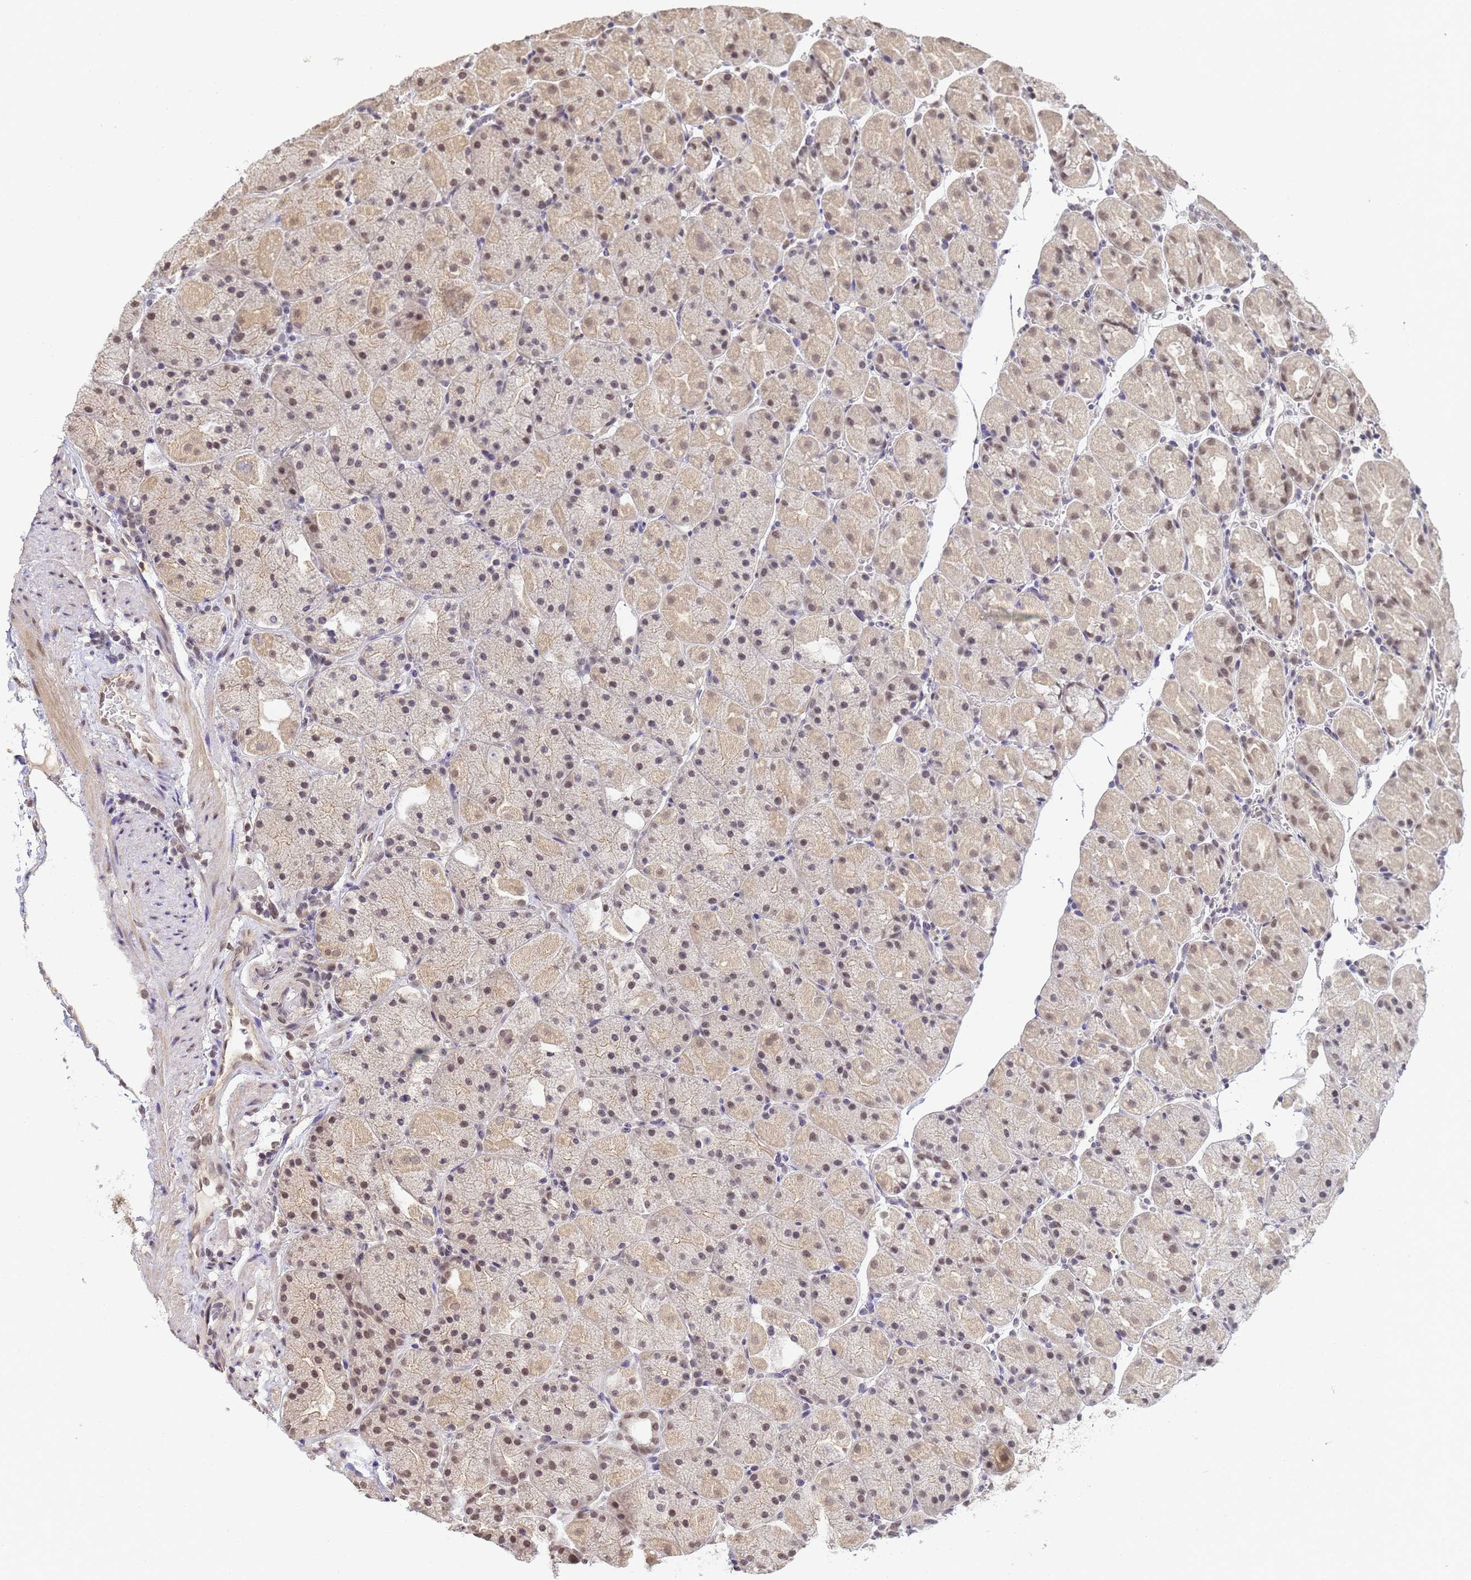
{"staining": {"intensity": "weak", "quantity": "25%-75%", "location": "cytoplasmic/membranous,nuclear"}, "tissue": "stomach", "cell_type": "Glandular cells", "image_type": "normal", "snomed": [{"axis": "morphology", "description": "Normal tissue, NOS"}, {"axis": "topography", "description": "Stomach, upper"}, {"axis": "topography", "description": "Stomach, lower"}], "caption": "Stomach stained with immunohistochemistry (IHC) shows weak cytoplasmic/membranous,nuclear expression in approximately 25%-75% of glandular cells.", "gene": "MYL7", "patient": {"sex": "male", "age": 67}}